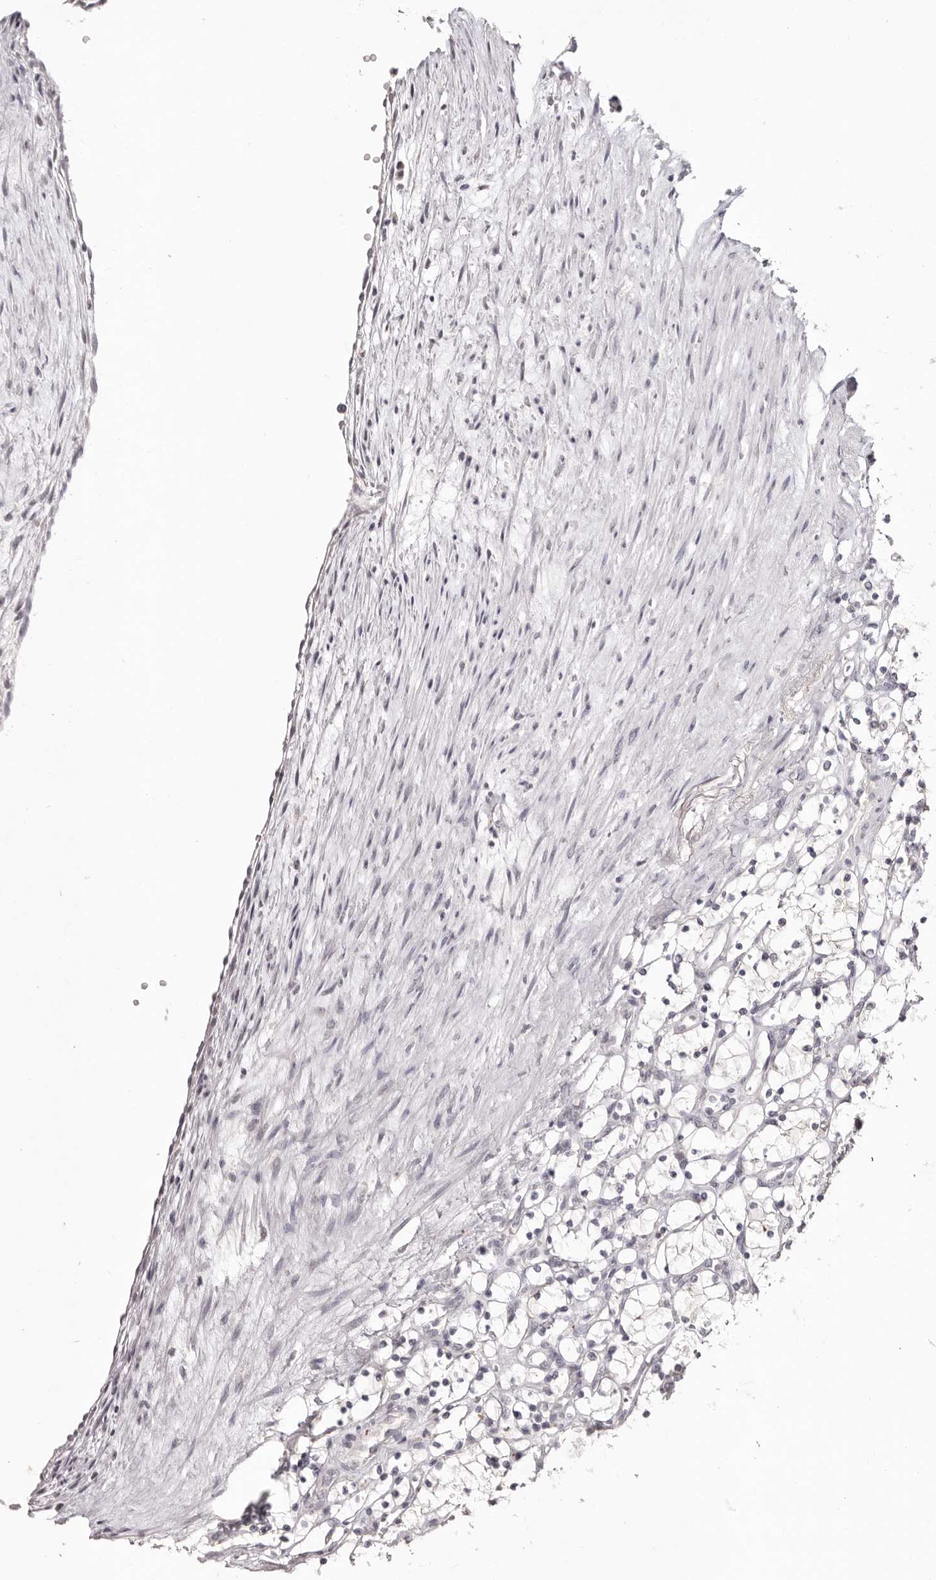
{"staining": {"intensity": "negative", "quantity": "none", "location": "none"}, "tissue": "renal cancer", "cell_type": "Tumor cells", "image_type": "cancer", "snomed": [{"axis": "morphology", "description": "Adenocarcinoma, NOS"}, {"axis": "topography", "description": "Kidney"}], "caption": "The histopathology image exhibits no staining of tumor cells in adenocarcinoma (renal).", "gene": "PCDHB6", "patient": {"sex": "female", "age": 69}}